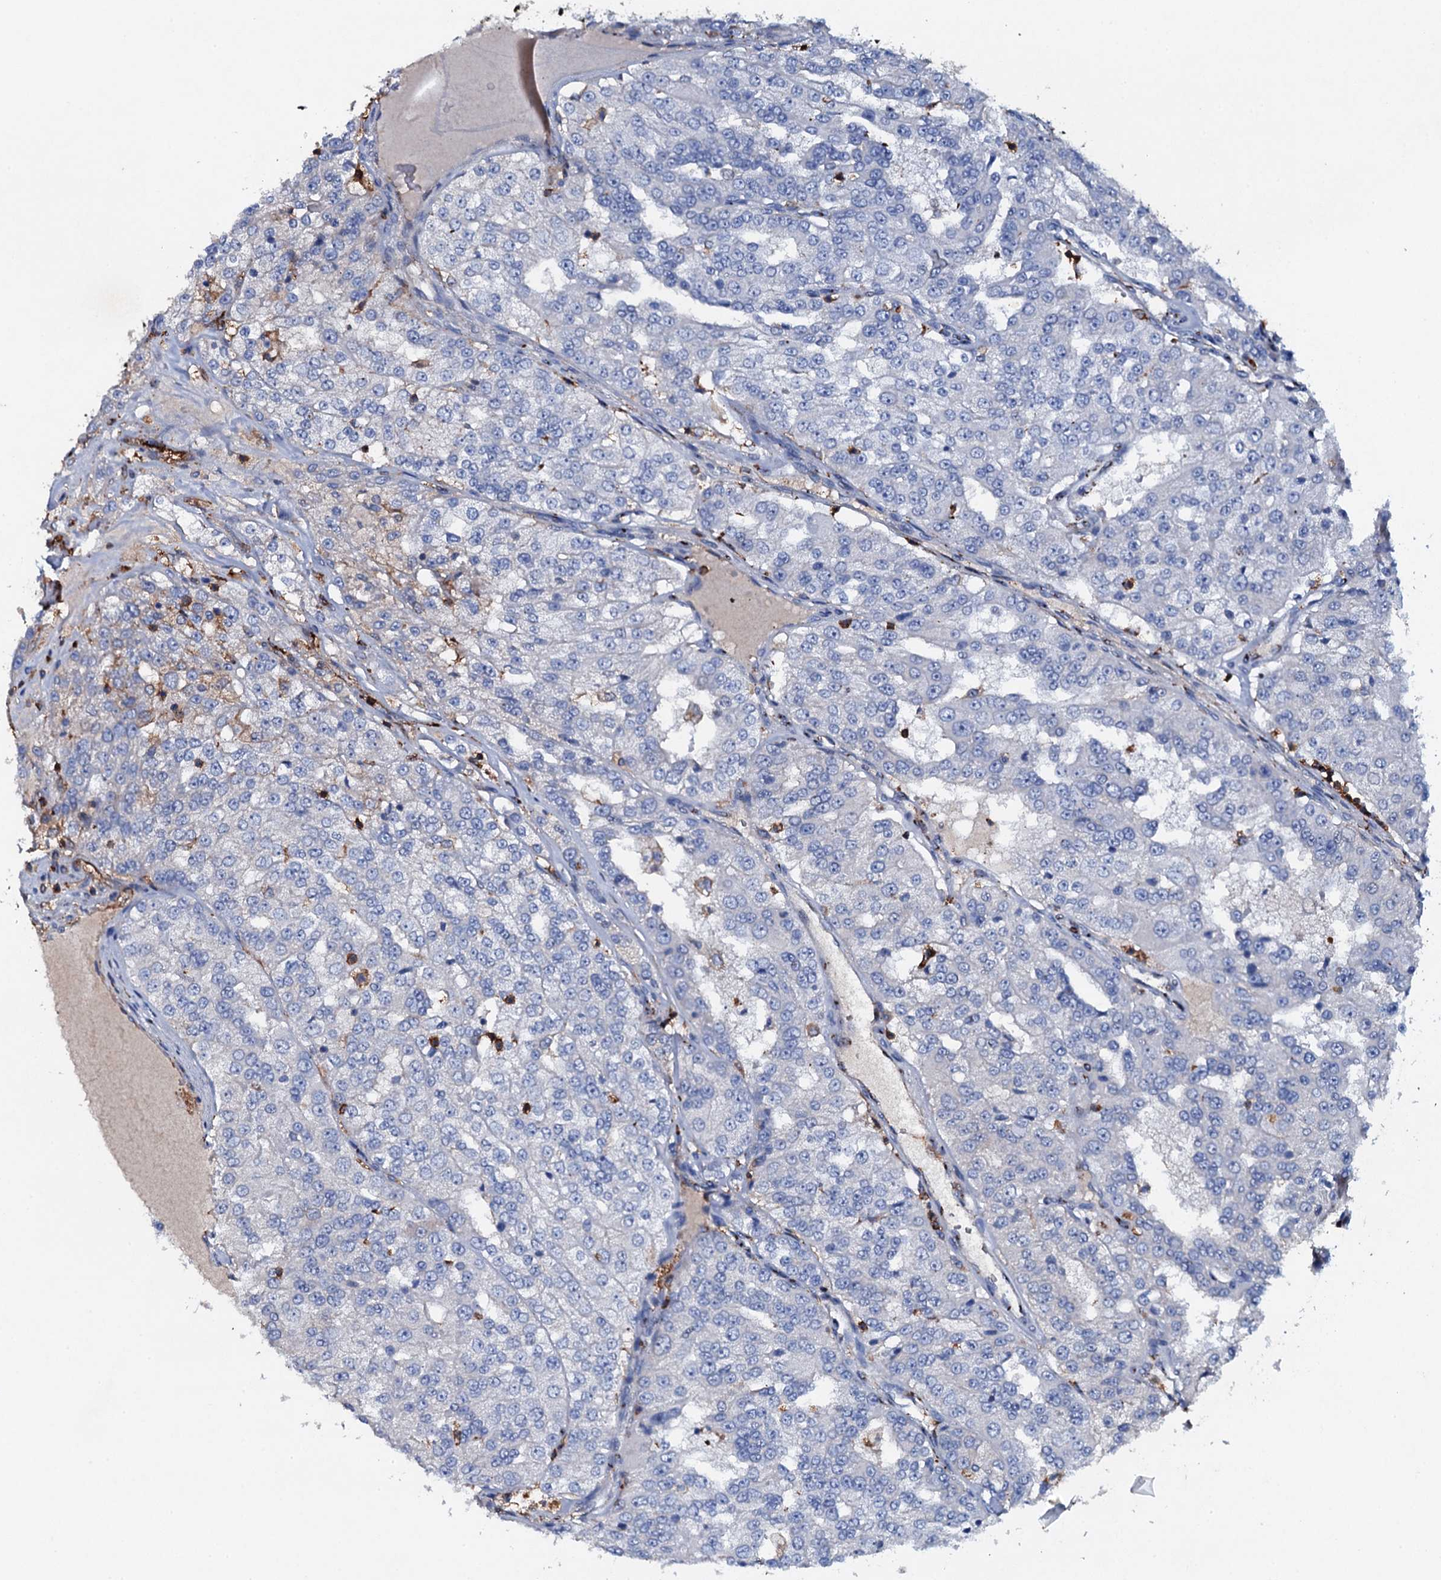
{"staining": {"intensity": "negative", "quantity": "none", "location": "none"}, "tissue": "renal cancer", "cell_type": "Tumor cells", "image_type": "cancer", "snomed": [{"axis": "morphology", "description": "Adenocarcinoma, NOS"}, {"axis": "topography", "description": "Kidney"}], "caption": "An immunohistochemistry (IHC) photomicrograph of renal cancer is shown. There is no staining in tumor cells of renal cancer. (Stains: DAB (3,3'-diaminobenzidine) immunohistochemistry (IHC) with hematoxylin counter stain, Microscopy: brightfield microscopy at high magnification).", "gene": "MS4A4E", "patient": {"sex": "female", "age": 63}}